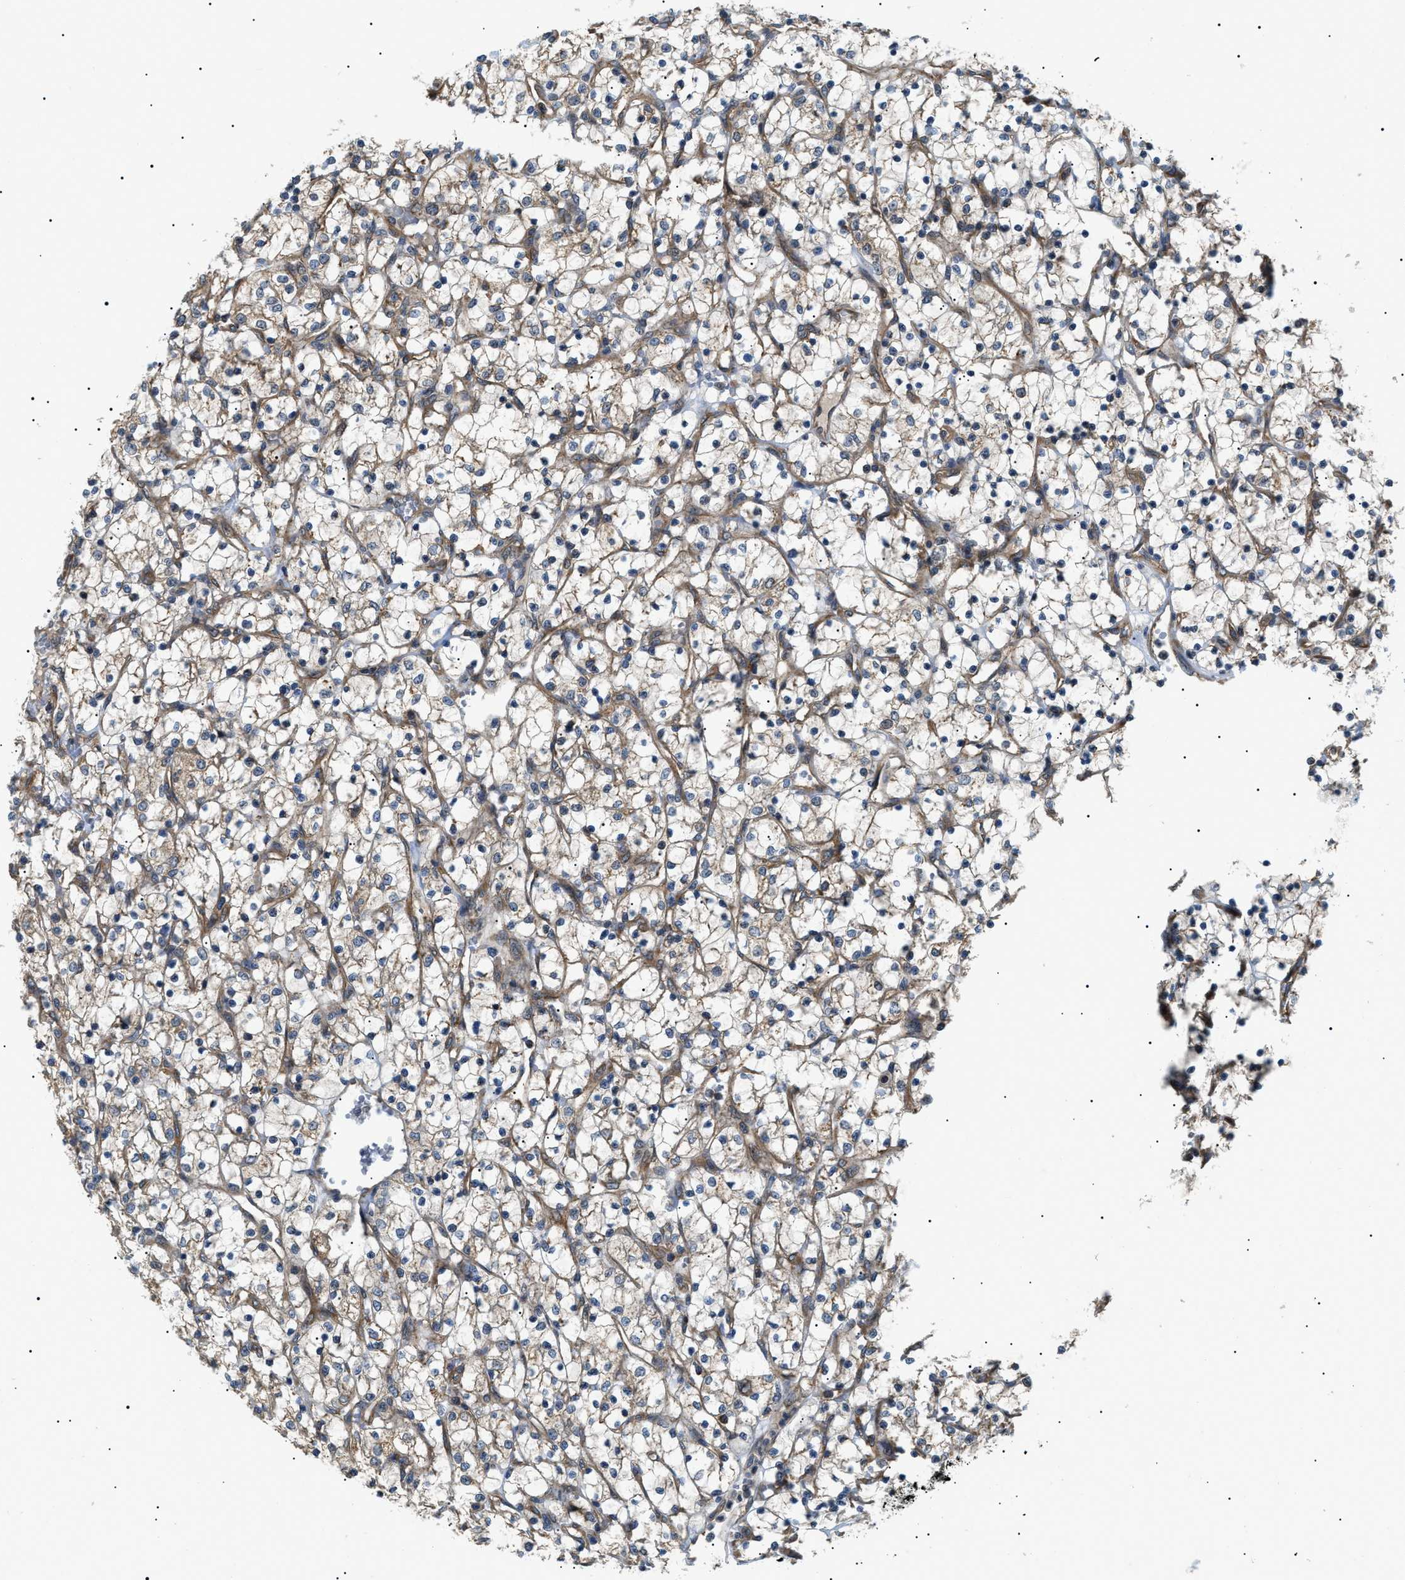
{"staining": {"intensity": "weak", "quantity": "25%-75%", "location": "cytoplasmic/membranous"}, "tissue": "renal cancer", "cell_type": "Tumor cells", "image_type": "cancer", "snomed": [{"axis": "morphology", "description": "Adenocarcinoma, NOS"}, {"axis": "topography", "description": "Kidney"}], "caption": "Tumor cells demonstrate low levels of weak cytoplasmic/membranous staining in approximately 25%-75% of cells in renal cancer.", "gene": "SRPK1", "patient": {"sex": "female", "age": 69}}